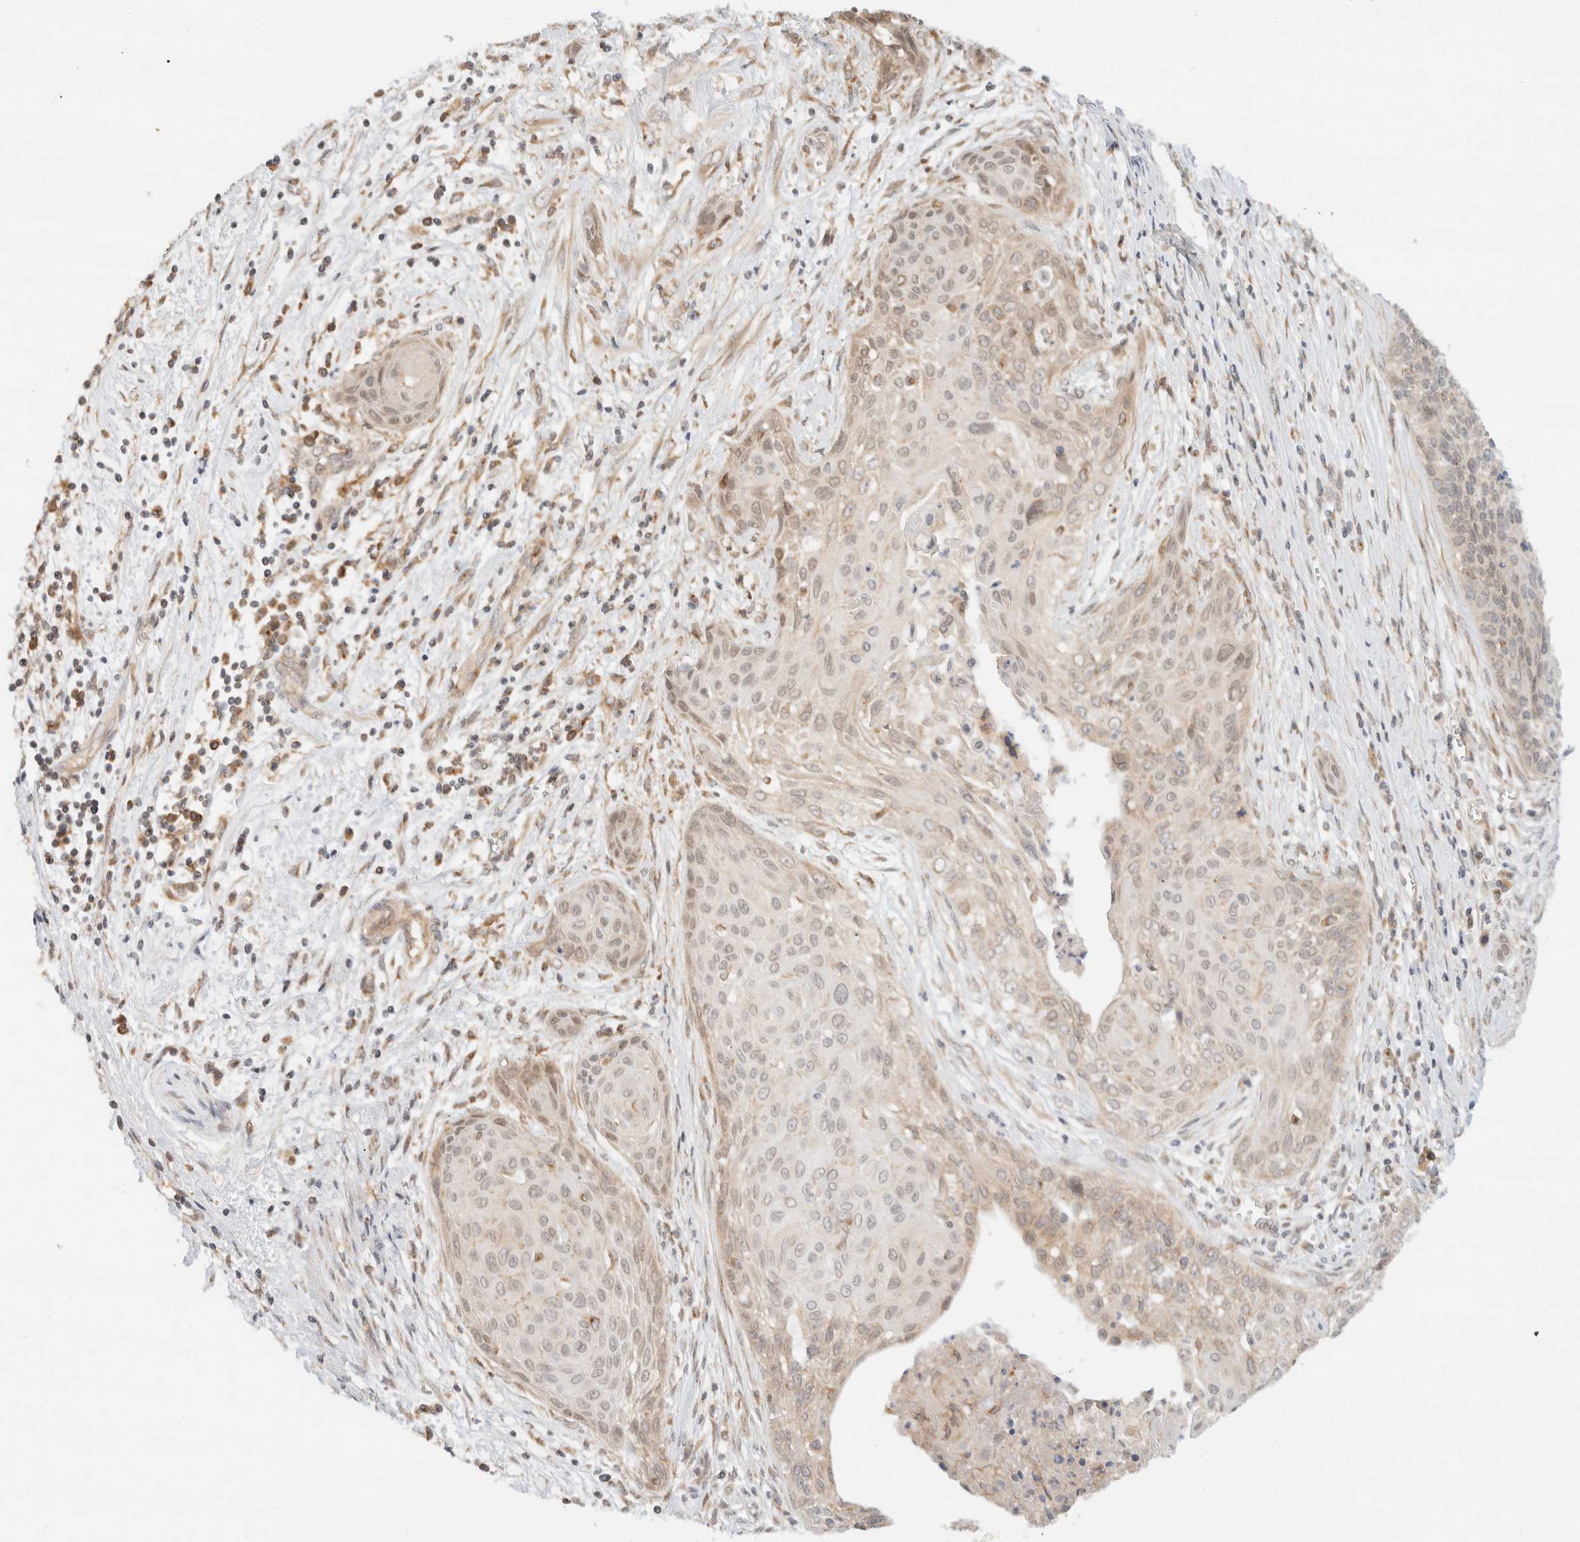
{"staining": {"intensity": "weak", "quantity": "25%-75%", "location": "cytoplasmic/membranous"}, "tissue": "cervical cancer", "cell_type": "Tumor cells", "image_type": "cancer", "snomed": [{"axis": "morphology", "description": "Squamous cell carcinoma, NOS"}, {"axis": "topography", "description": "Cervix"}], "caption": "Weak cytoplasmic/membranous protein positivity is seen in about 25%-75% of tumor cells in squamous cell carcinoma (cervical). Immunohistochemistry (ihc) stains the protein in brown and the nuclei are stained blue.", "gene": "TACC1", "patient": {"sex": "female", "age": 55}}